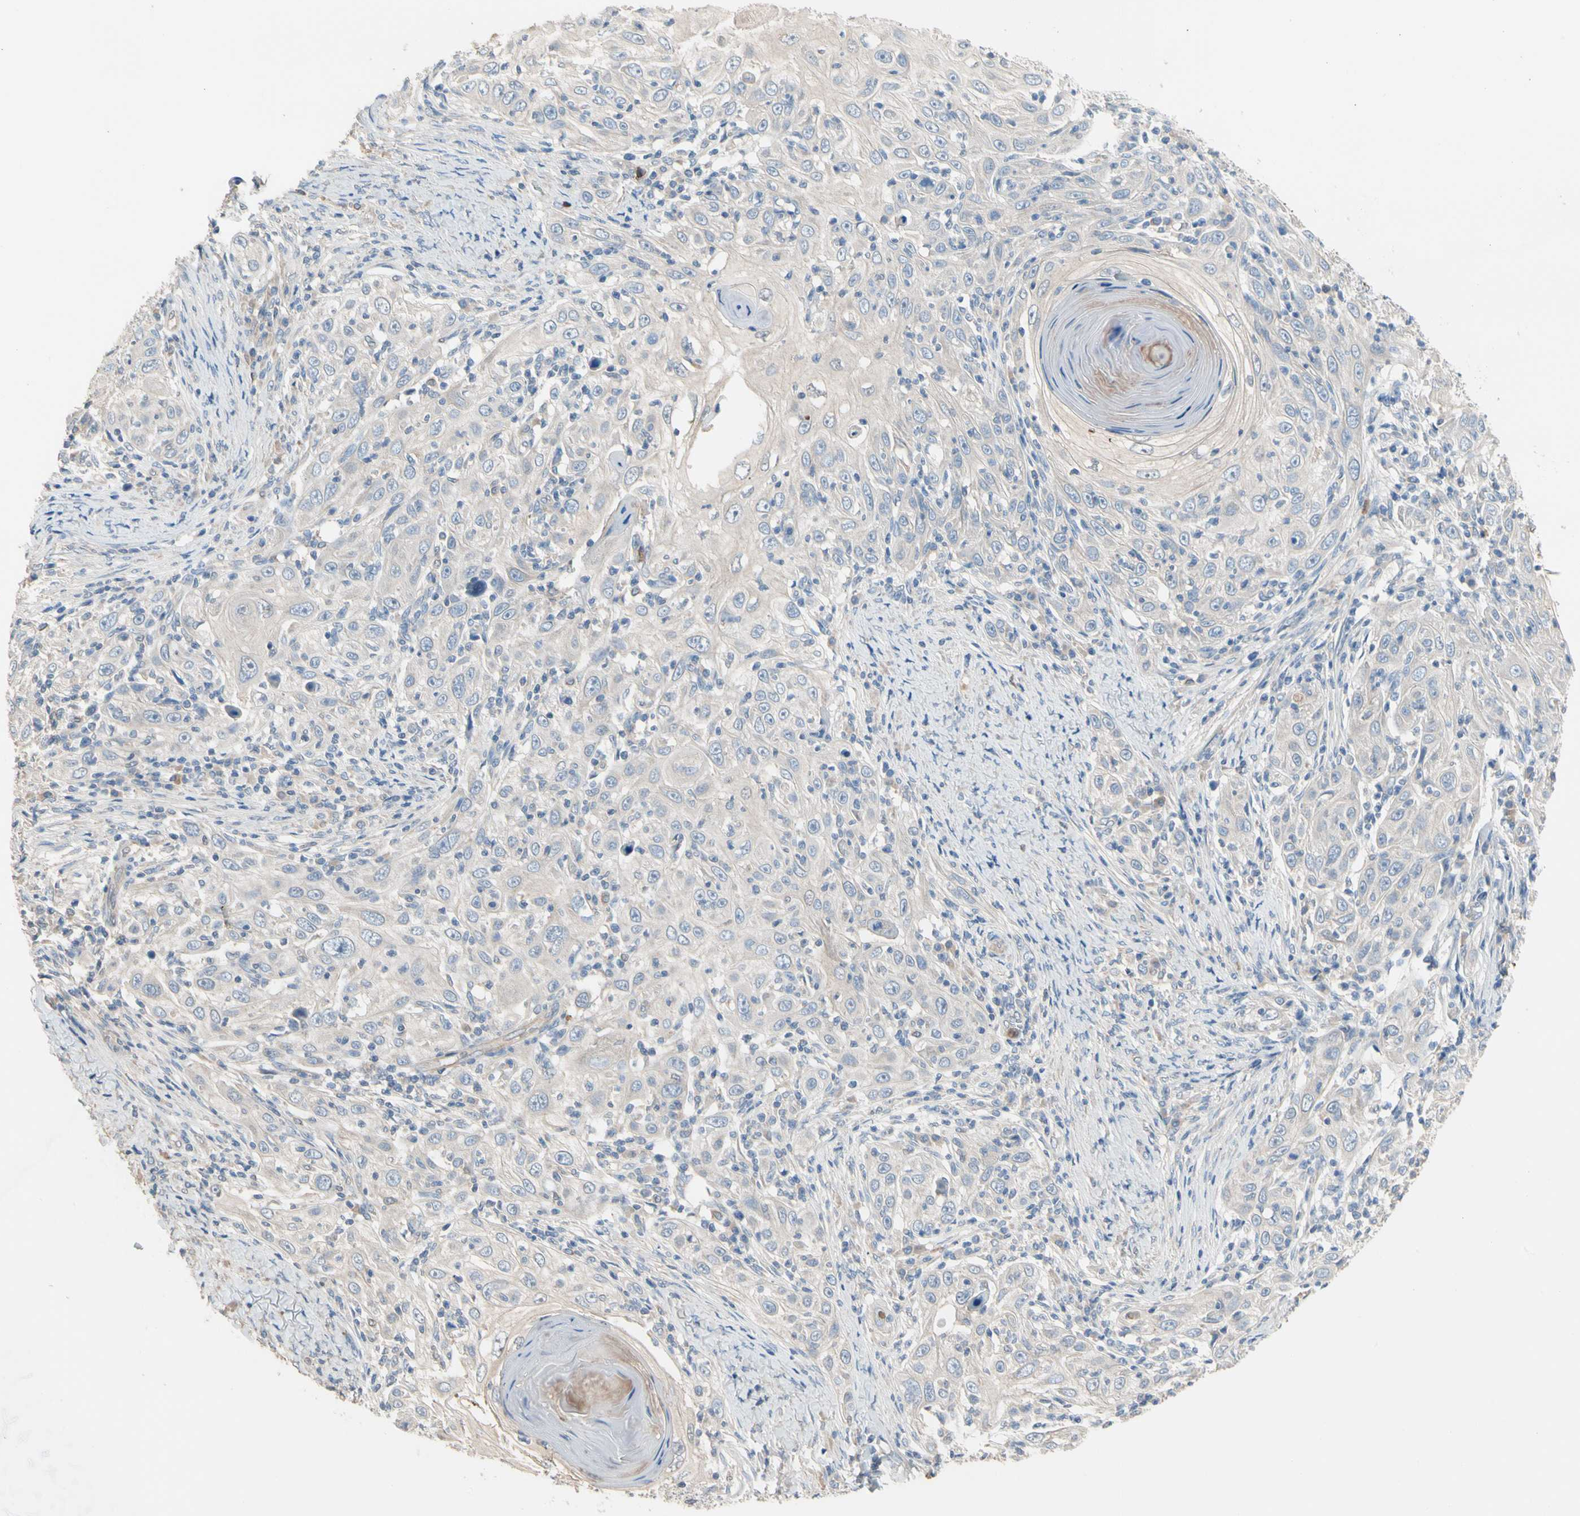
{"staining": {"intensity": "negative", "quantity": "none", "location": "none"}, "tissue": "skin cancer", "cell_type": "Tumor cells", "image_type": "cancer", "snomed": [{"axis": "morphology", "description": "Squamous cell carcinoma, NOS"}, {"axis": "topography", "description": "Skin"}], "caption": "This is an immunohistochemistry micrograph of skin squamous cell carcinoma. There is no positivity in tumor cells.", "gene": "BBOX1", "patient": {"sex": "female", "age": 88}}